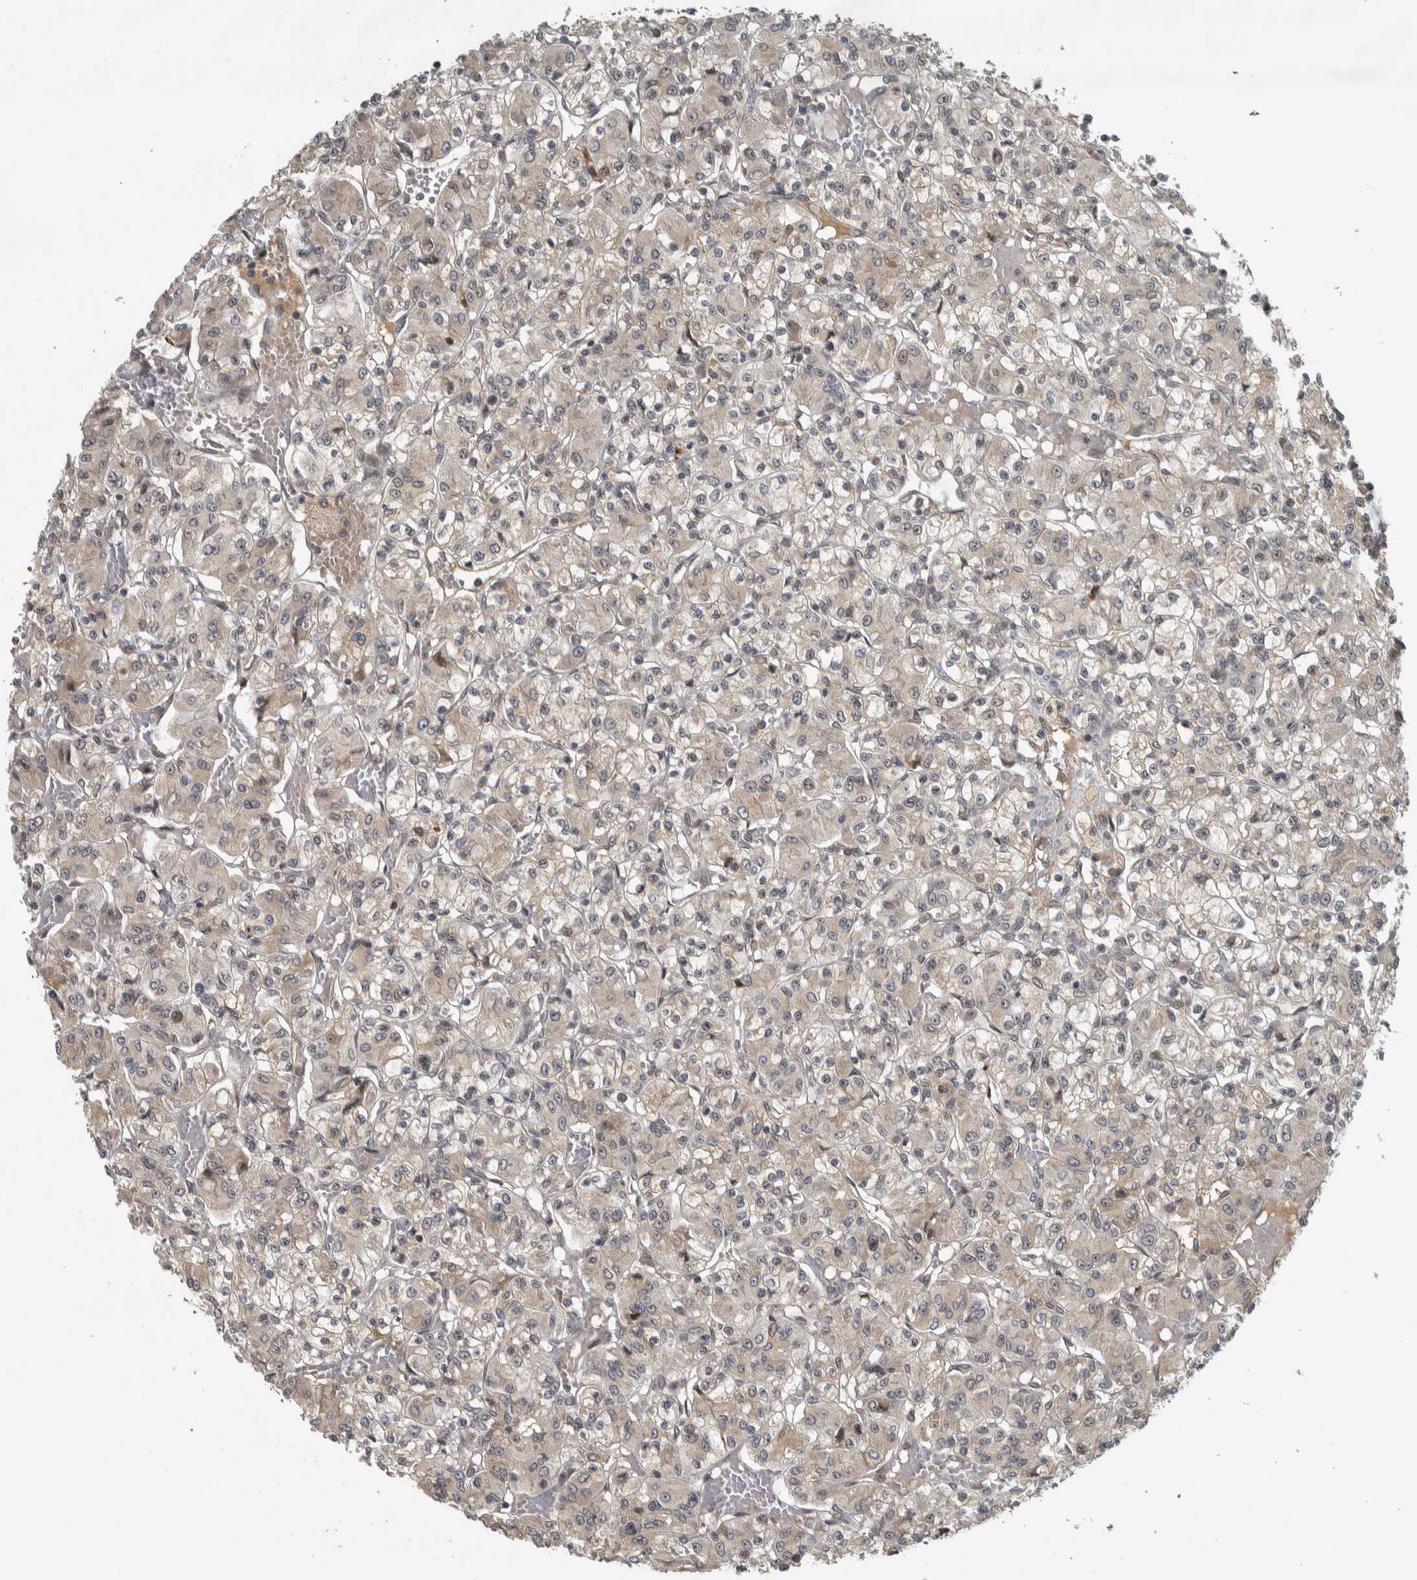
{"staining": {"intensity": "weak", "quantity": "<25%", "location": "cytoplasmic/membranous"}, "tissue": "renal cancer", "cell_type": "Tumor cells", "image_type": "cancer", "snomed": [{"axis": "morphology", "description": "Adenocarcinoma, NOS"}, {"axis": "topography", "description": "Kidney"}], "caption": "Tumor cells are negative for brown protein staining in renal cancer.", "gene": "XPO5", "patient": {"sex": "female", "age": 59}}